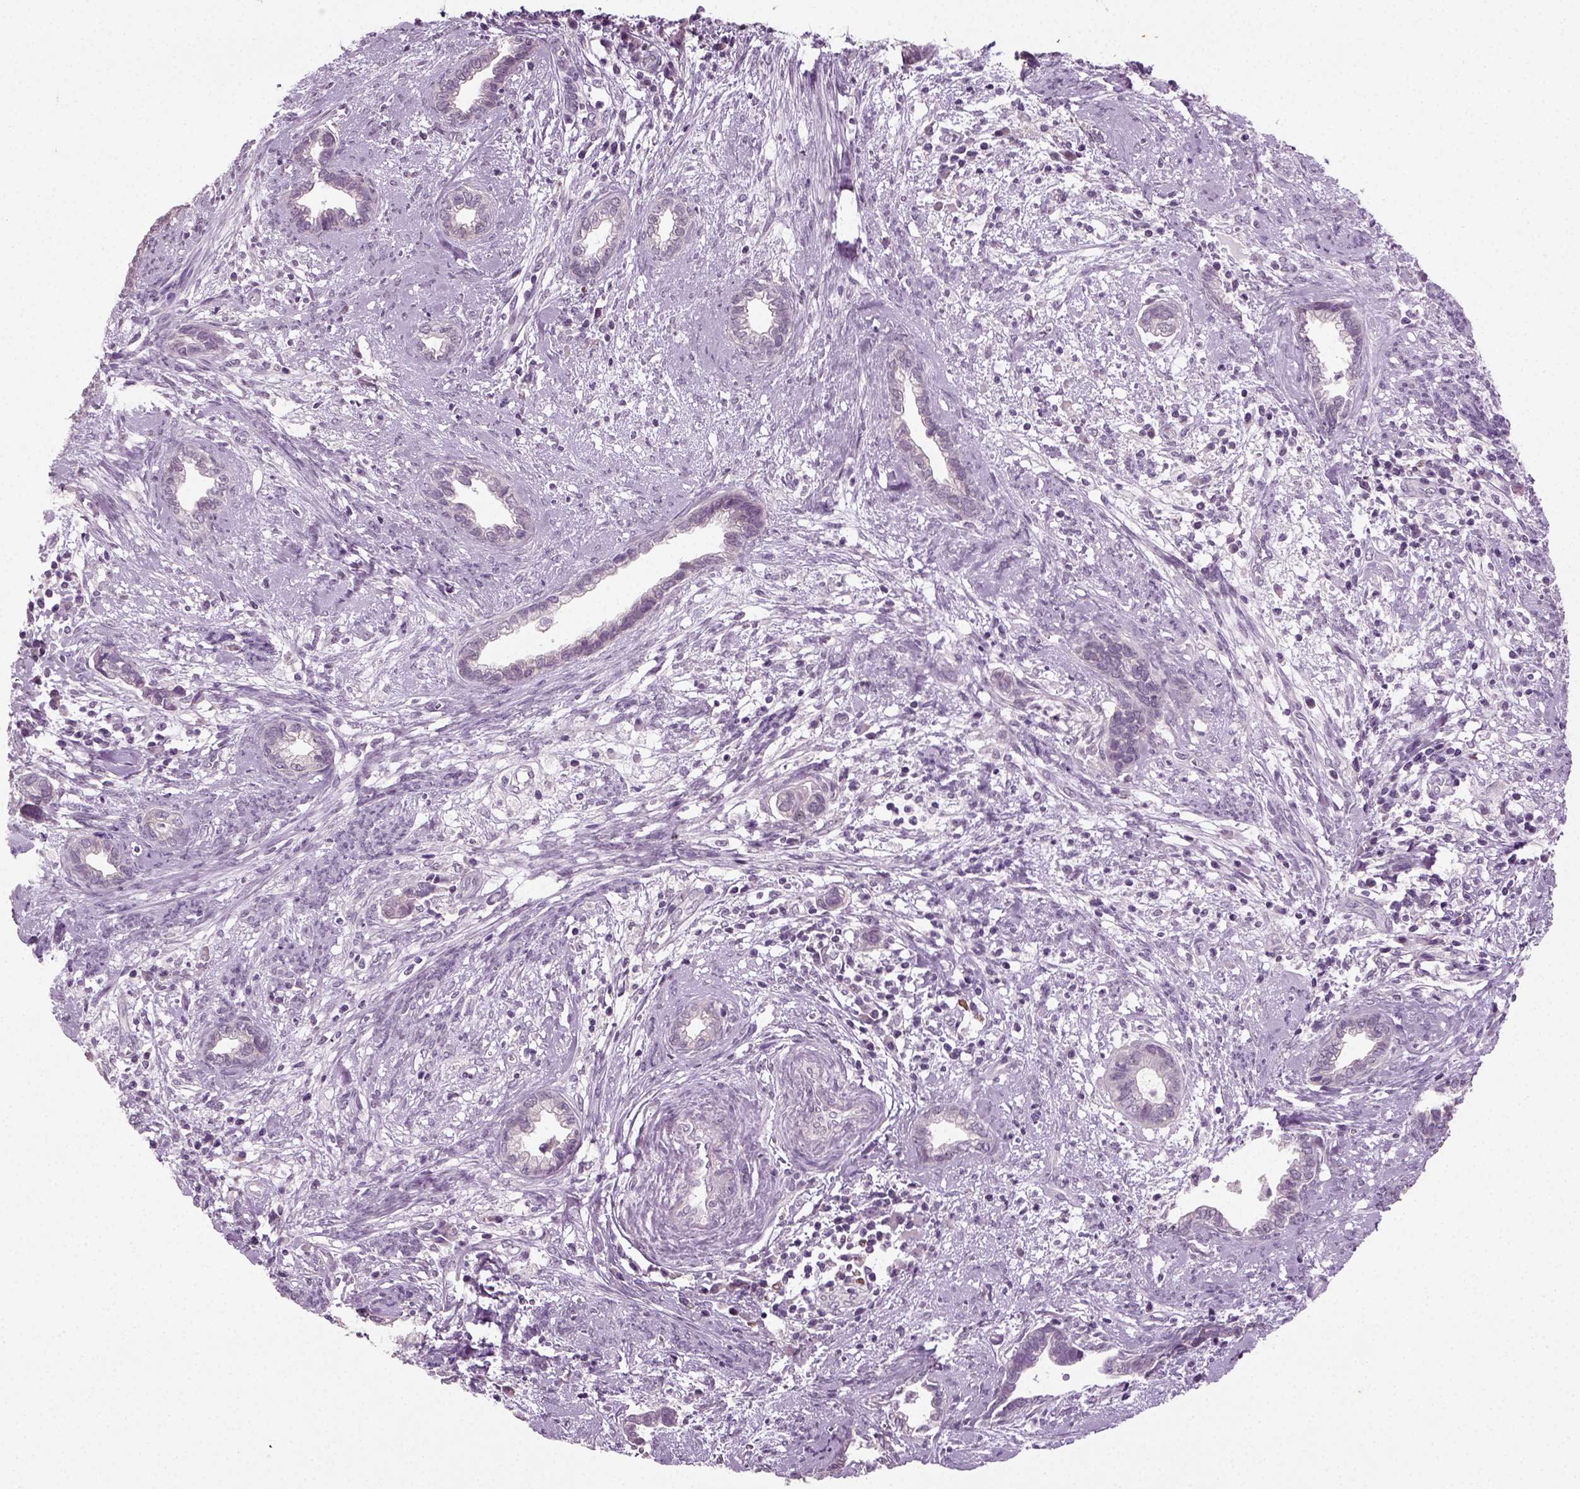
{"staining": {"intensity": "negative", "quantity": "none", "location": "none"}, "tissue": "cervical cancer", "cell_type": "Tumor cells", "image_type": "cancer", "snomed": [{"axis": "morphology", "description": "Adenocarcinoma, NOS"}, {"axis": "topography", "description": "Cervix"}], "caption": "Photomicrograph shows no protein expression in tumor cells of cervical cancer tissue.", "gene": "SYNGAP1", "patient": {"sex": "female", "age": 62}}